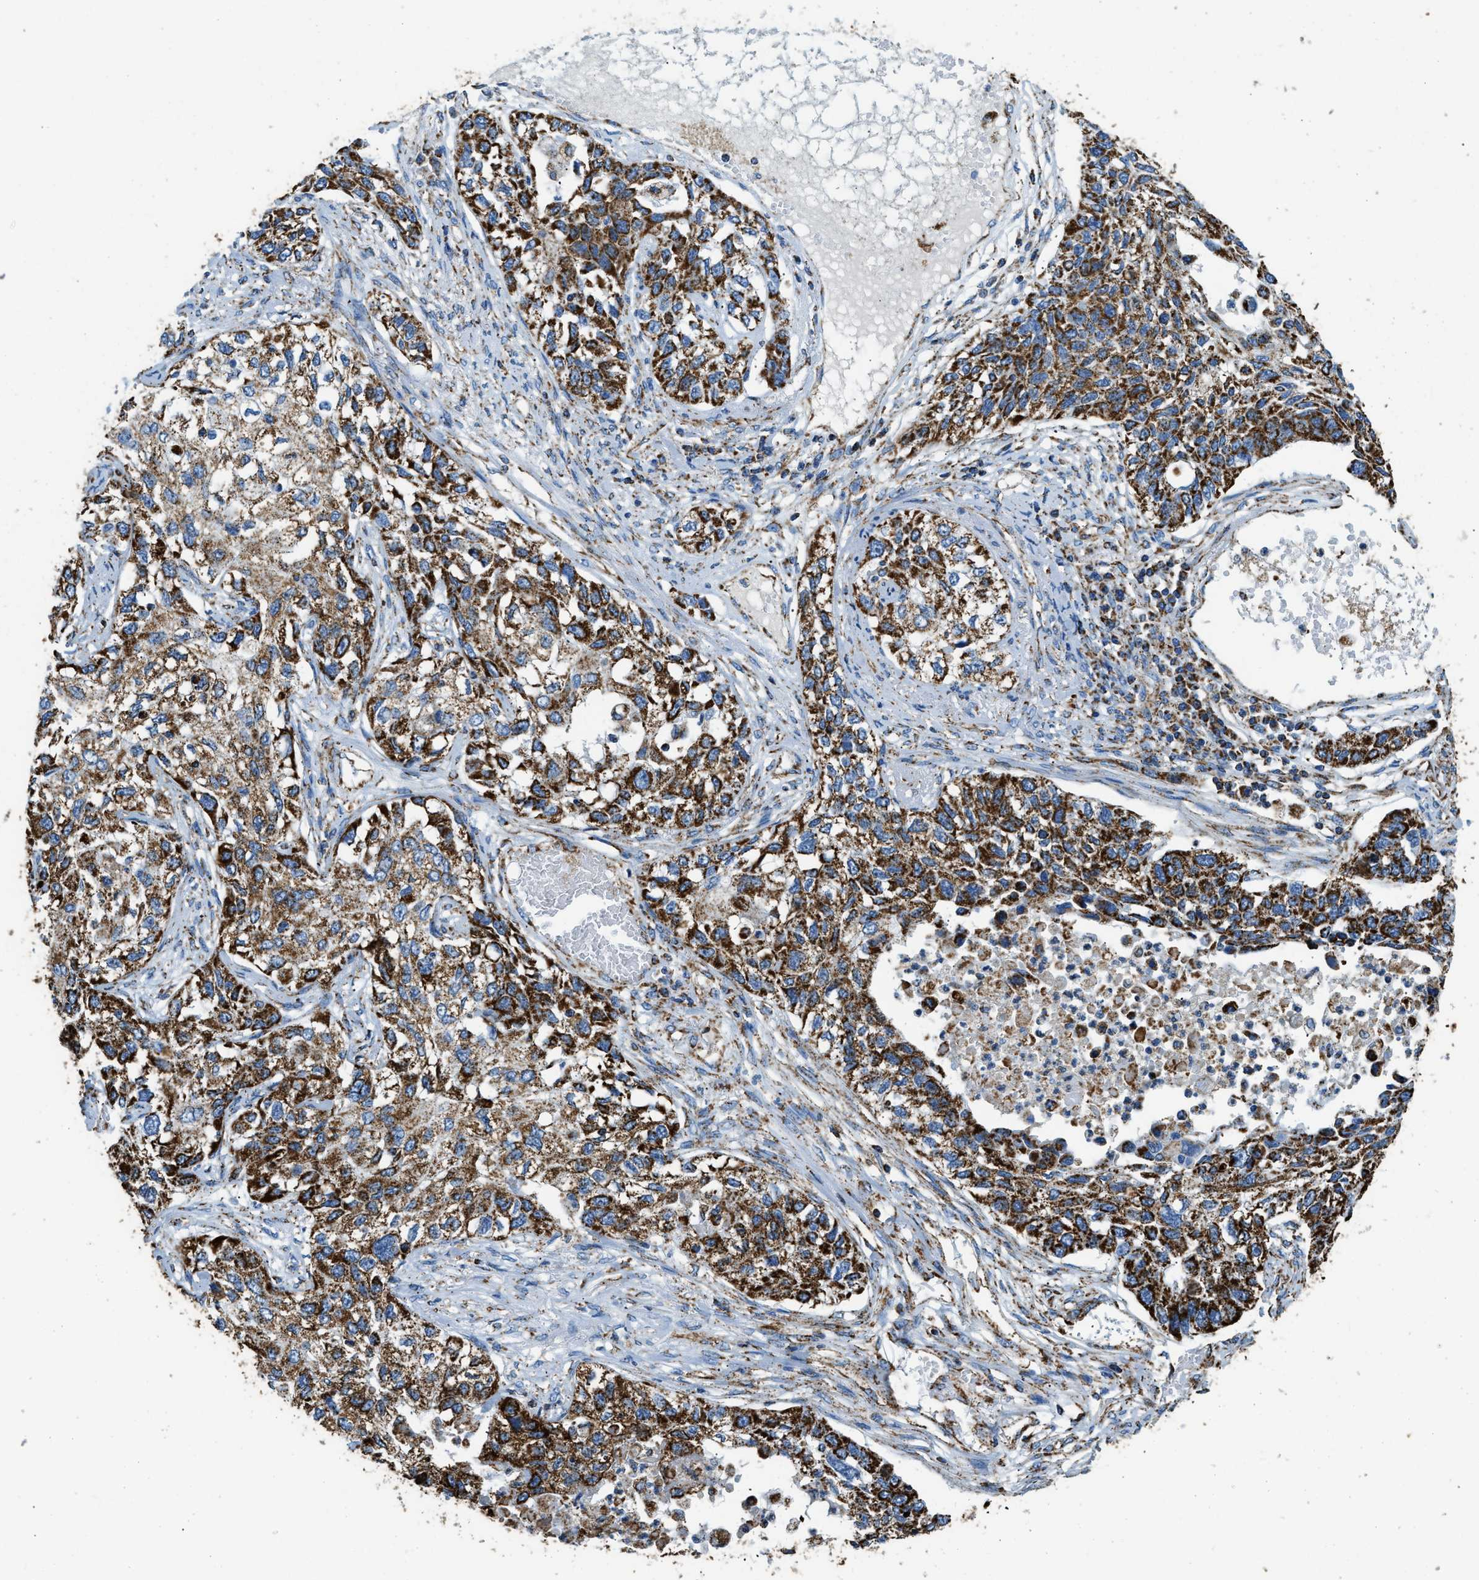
{"staining": {"intensity": "strong", "quantity": ">75%", "location": "cytoplasmic/membranous"}, "tissue": "lung cancer", "cell_type": "Tumor cells", "image_type": "cancer", "snomed": [{"axis": "morphology", "description": "Squamous cell carcinoma, NOS"}, {"axis": "topography", "description": "Lung"}], "caption": "There is high levels of strong cytoplasmic/membranous expression in tumor cells of lung squamous cell carcinoma, as demonstrated by immunohistochemical staining (brown color).", "gene": "IRX6", "patient": {"sex": "male", "age": 71}}